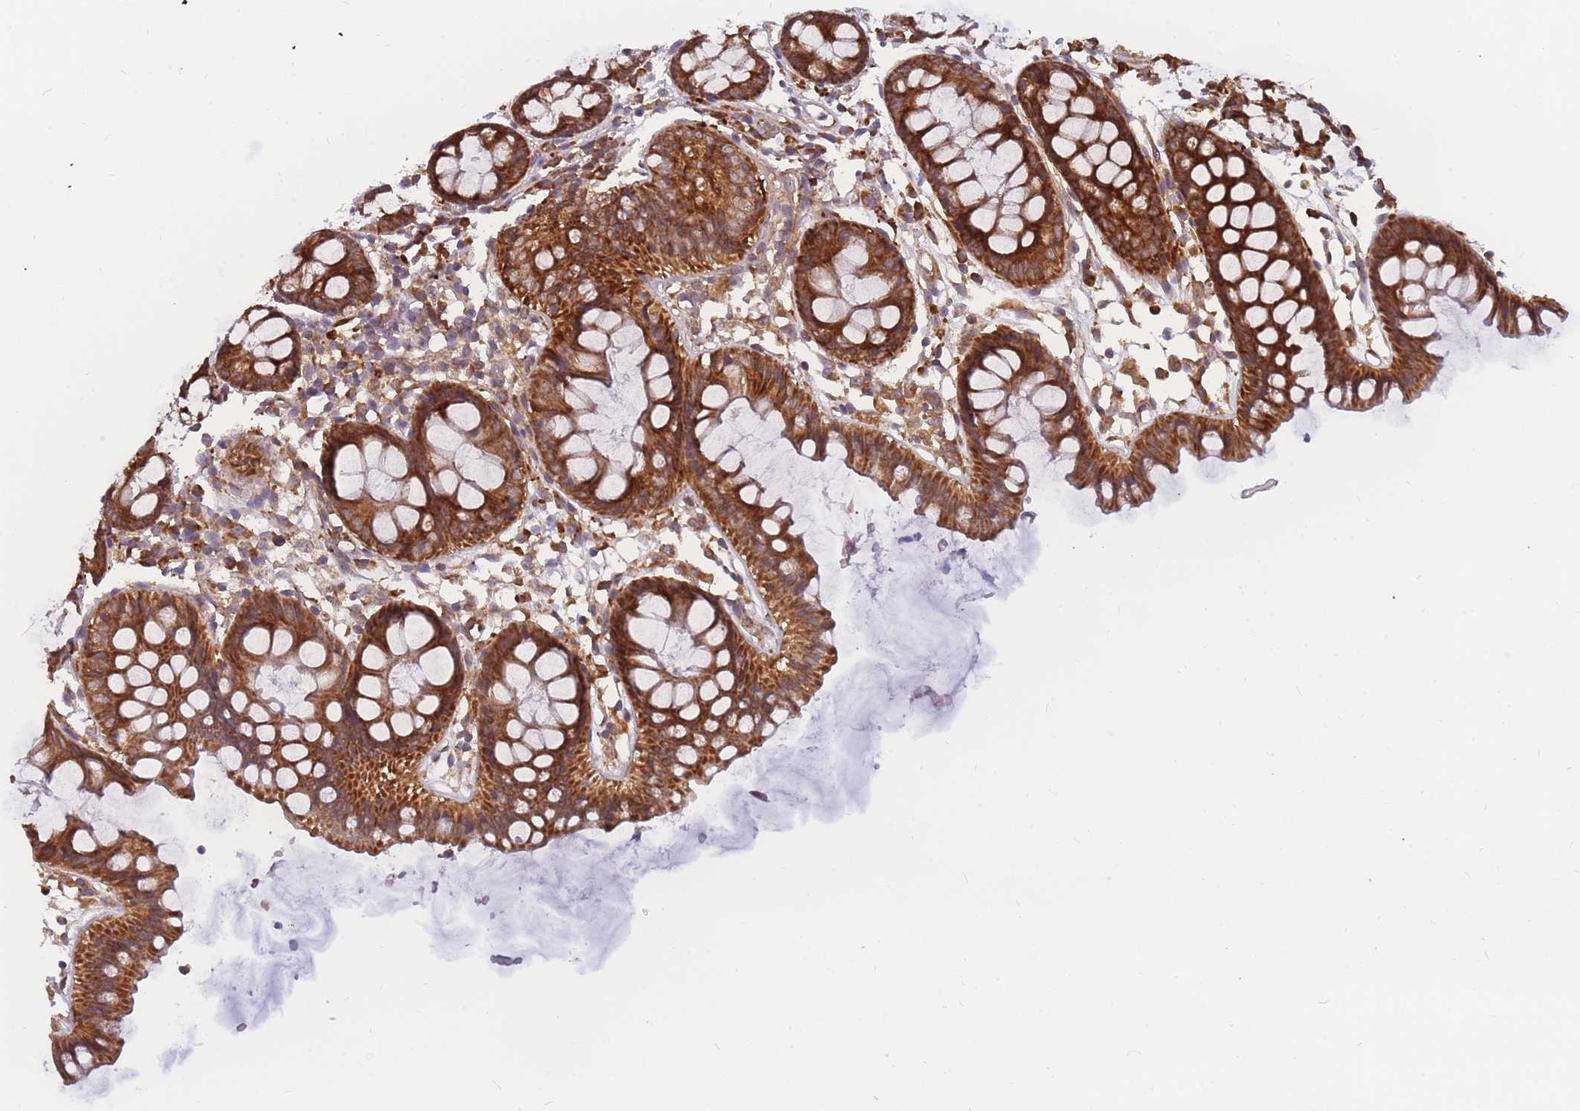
{"staining": {"intensity": "moderate", "quantity": ">75%", "location": "cytoplasmic/membranous"}, "tissue": "colon", "cell_type": "Endothelial cells", "image_type": "normal", "snomed": [{"axis": "morphology", "description": "Normal tissue, NOS"}, {"axis": "topography", "description": "Colon"}], "caption": "This histopathology image reveals immunohistochemistry (IHC) staining of normal colon, with medium moderate cytoplasmic/membranous expression in approximately >75% of endothelial cells.", "gene": "ENSG00000276345", "patient": {"sex": "female", "age": 84}}